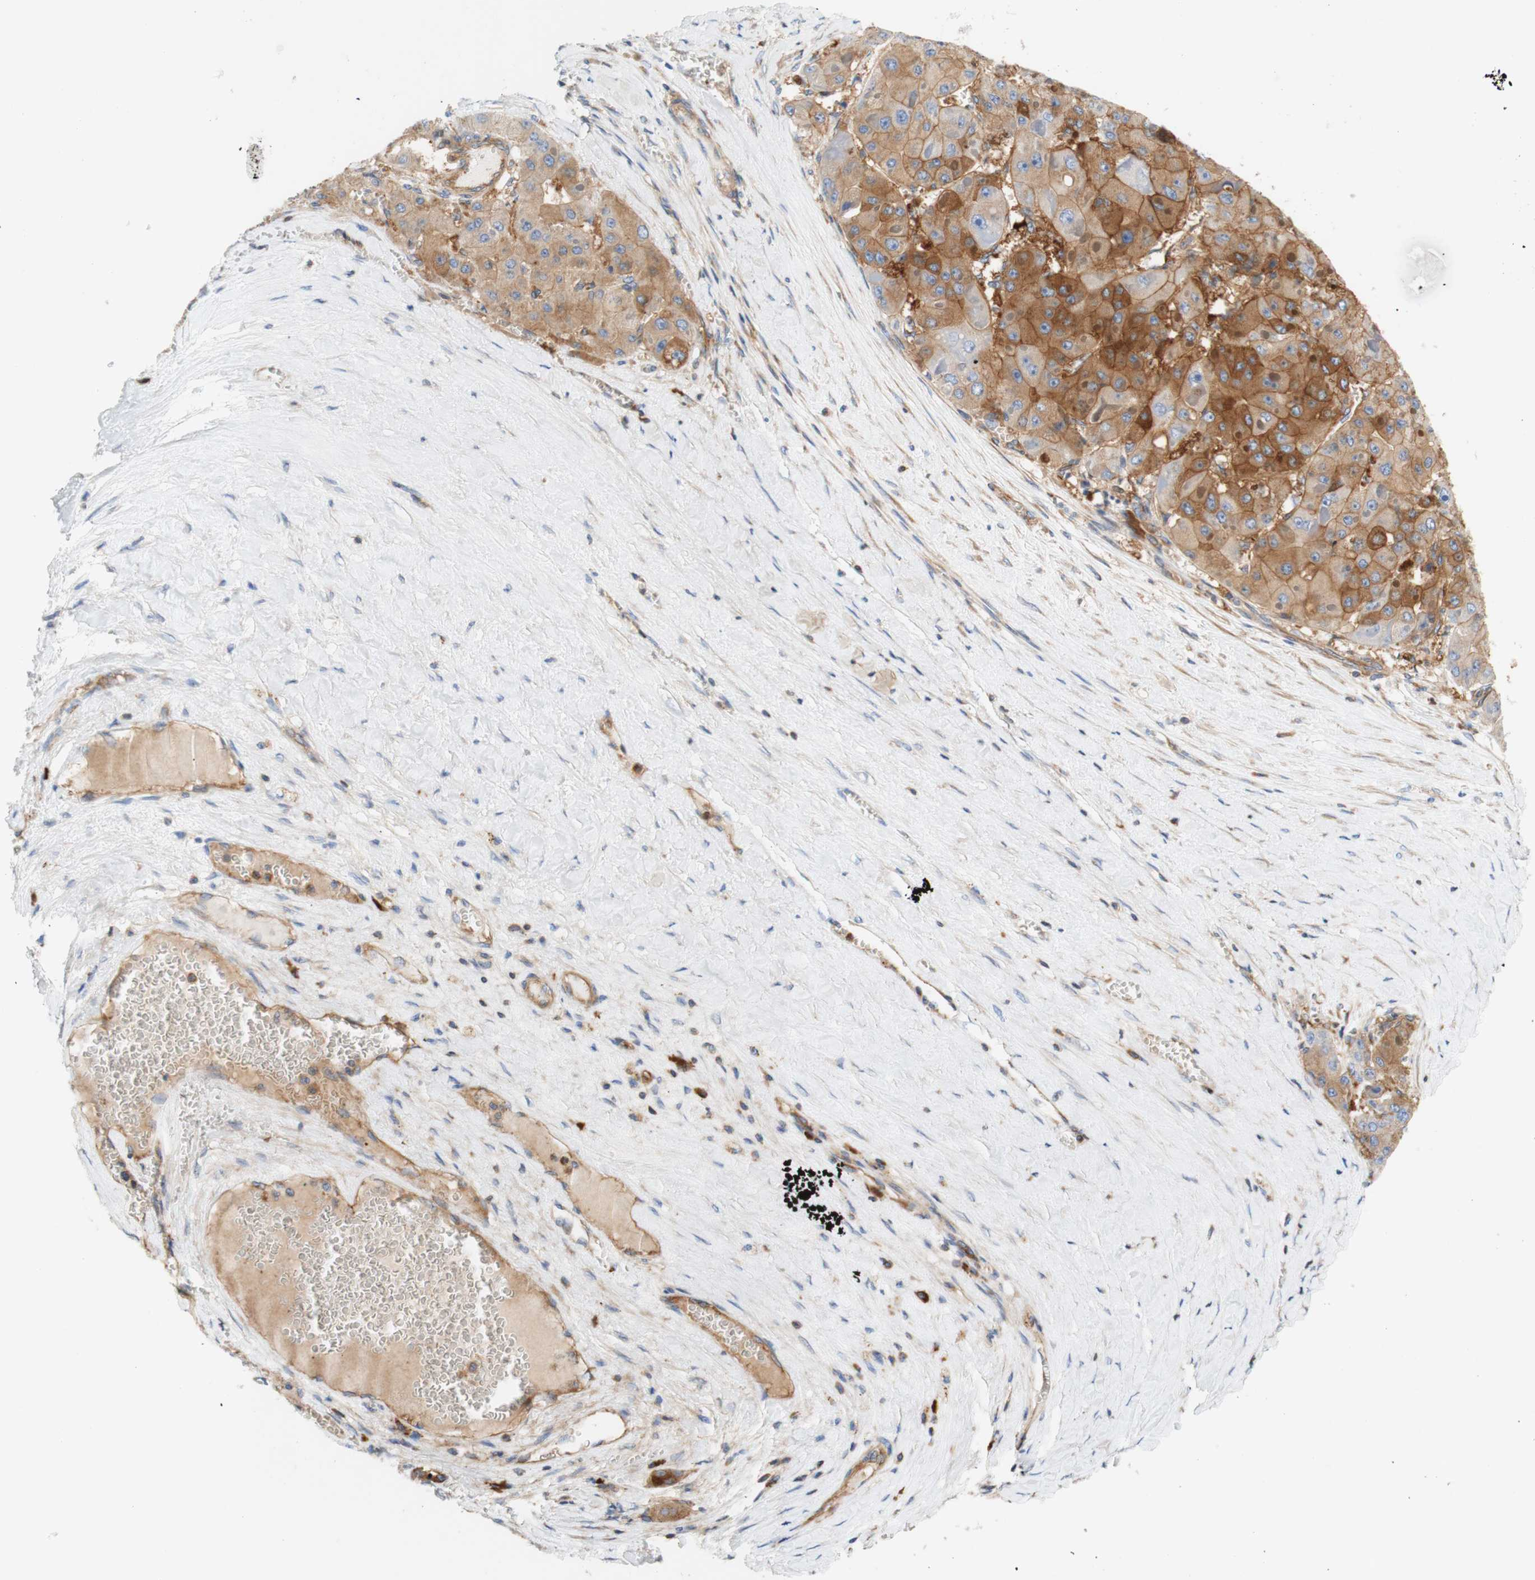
{"staining": {"intensity": "moderate", "quantity": "25%-75%", "location": "cytoplasmic/membranous"}, "tissue": "liver cancer", "cell_type": "Tumor cells", "image_type": "cancer", "snomed": [{"axis": "morphology", "description": "Carcinoma, Hepatocellular, NOS"}, {"axis": "topography", "description": "Liver"}], "caption": "Brown immunohistochemical staining in hepatocellular carcinoma (liver) demonstrates moderate cytoplasmic/membranous positivity in approximately 25%-75% of tumor cells.", "gene": "STOM", "patient": {"sex": "female", "age": 73}}